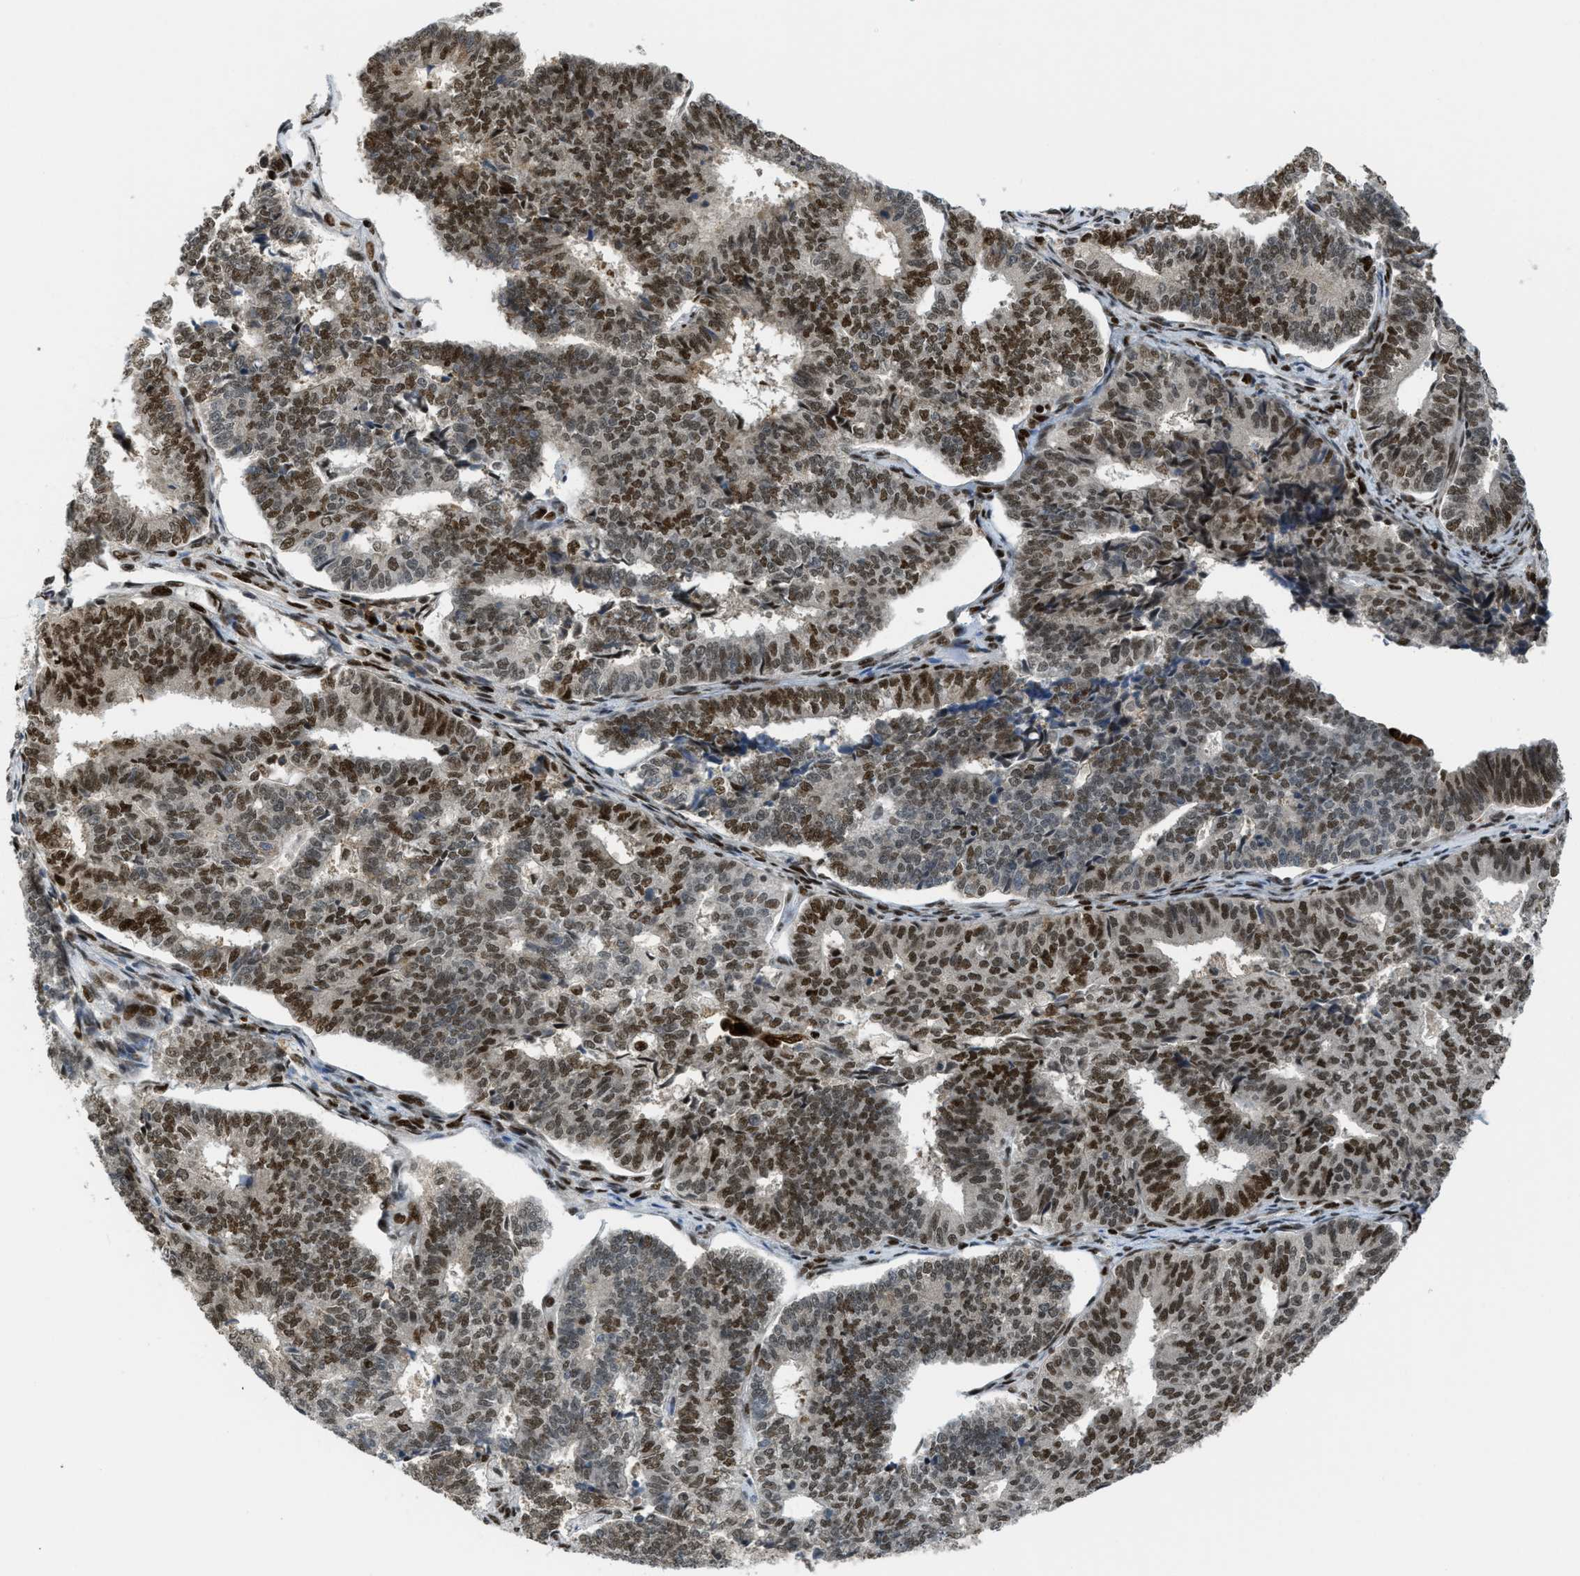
{"staining": {"intensity": "strong", "quantity": "25%-75%", "location": "nuclear"}, "tissue": "endometrial cancer", "cell_type": "Tumor cells", "image_type": "cancer", "snomed": [{"axis": "morphology", "description": "Adenocarcinoma, NOS"}, {"axis": "topography", "description": "Endometrium"}], "caption": "This image displays adenocarcinoma (endometrial) stained with immunohistochemistry (IHC) to label a protein in brown. The nuclear of tumor cells show strong positivity for the protein. Nuclei are counter-stained blue.", "gene": "RFX5", "patient": {"sex": "female", "age": 70}}